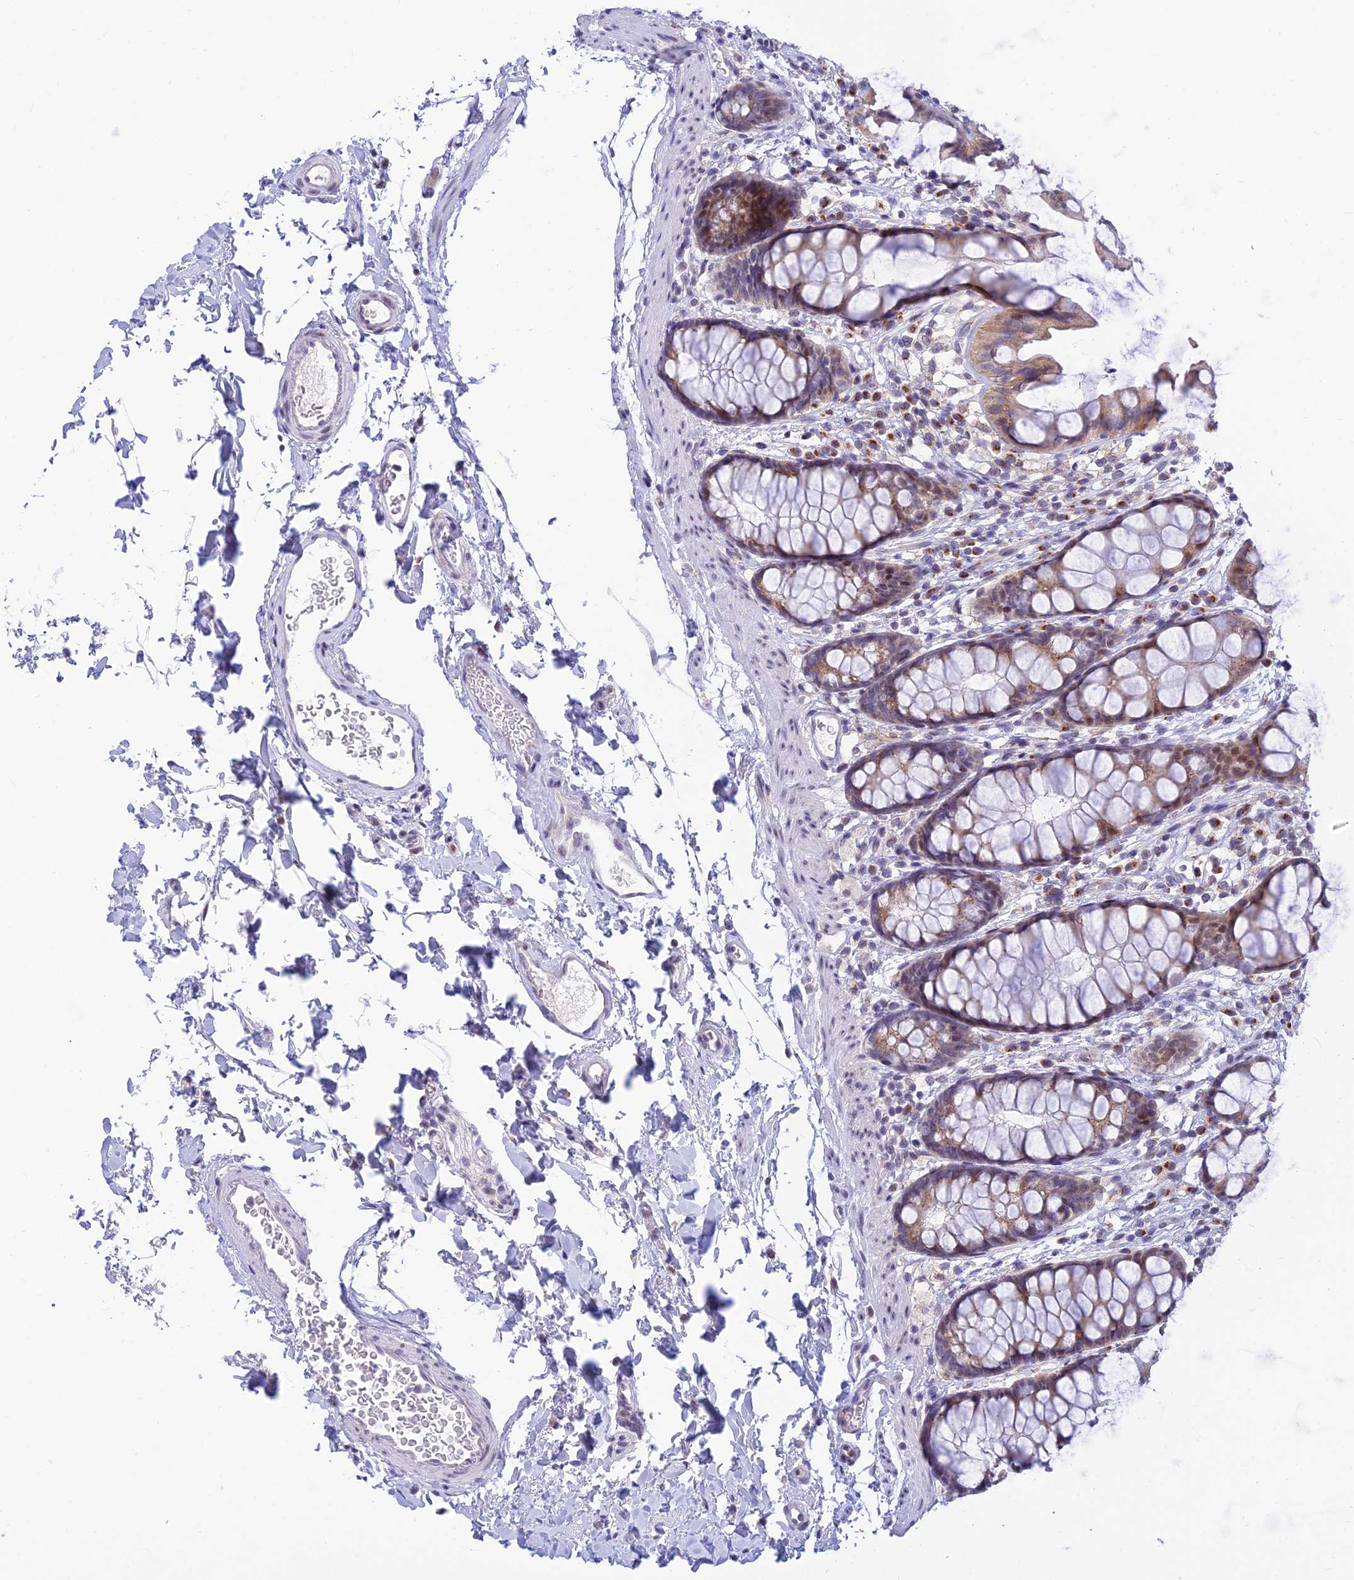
{"staining": {"intensity": "weak", "quantity": ">75%", "location": "cytoplasmic/membranous"}, "tissue": "rectum", "cell_type": "Glandular cells", "image_type": "normal", "snomed": [{"axis": "morphology", "description": "Normal tissue, NOS"}, {"axis": "topography", "description": "Rectum"}], "caption": "Brown immunohistochemical staining in unremarkable human rectum demonstrates weak cytoplasmic/membranous expression in about >75% of glandular cells.", "gene": "INKA1", "patient": {"sex": "female", "age": 65}}